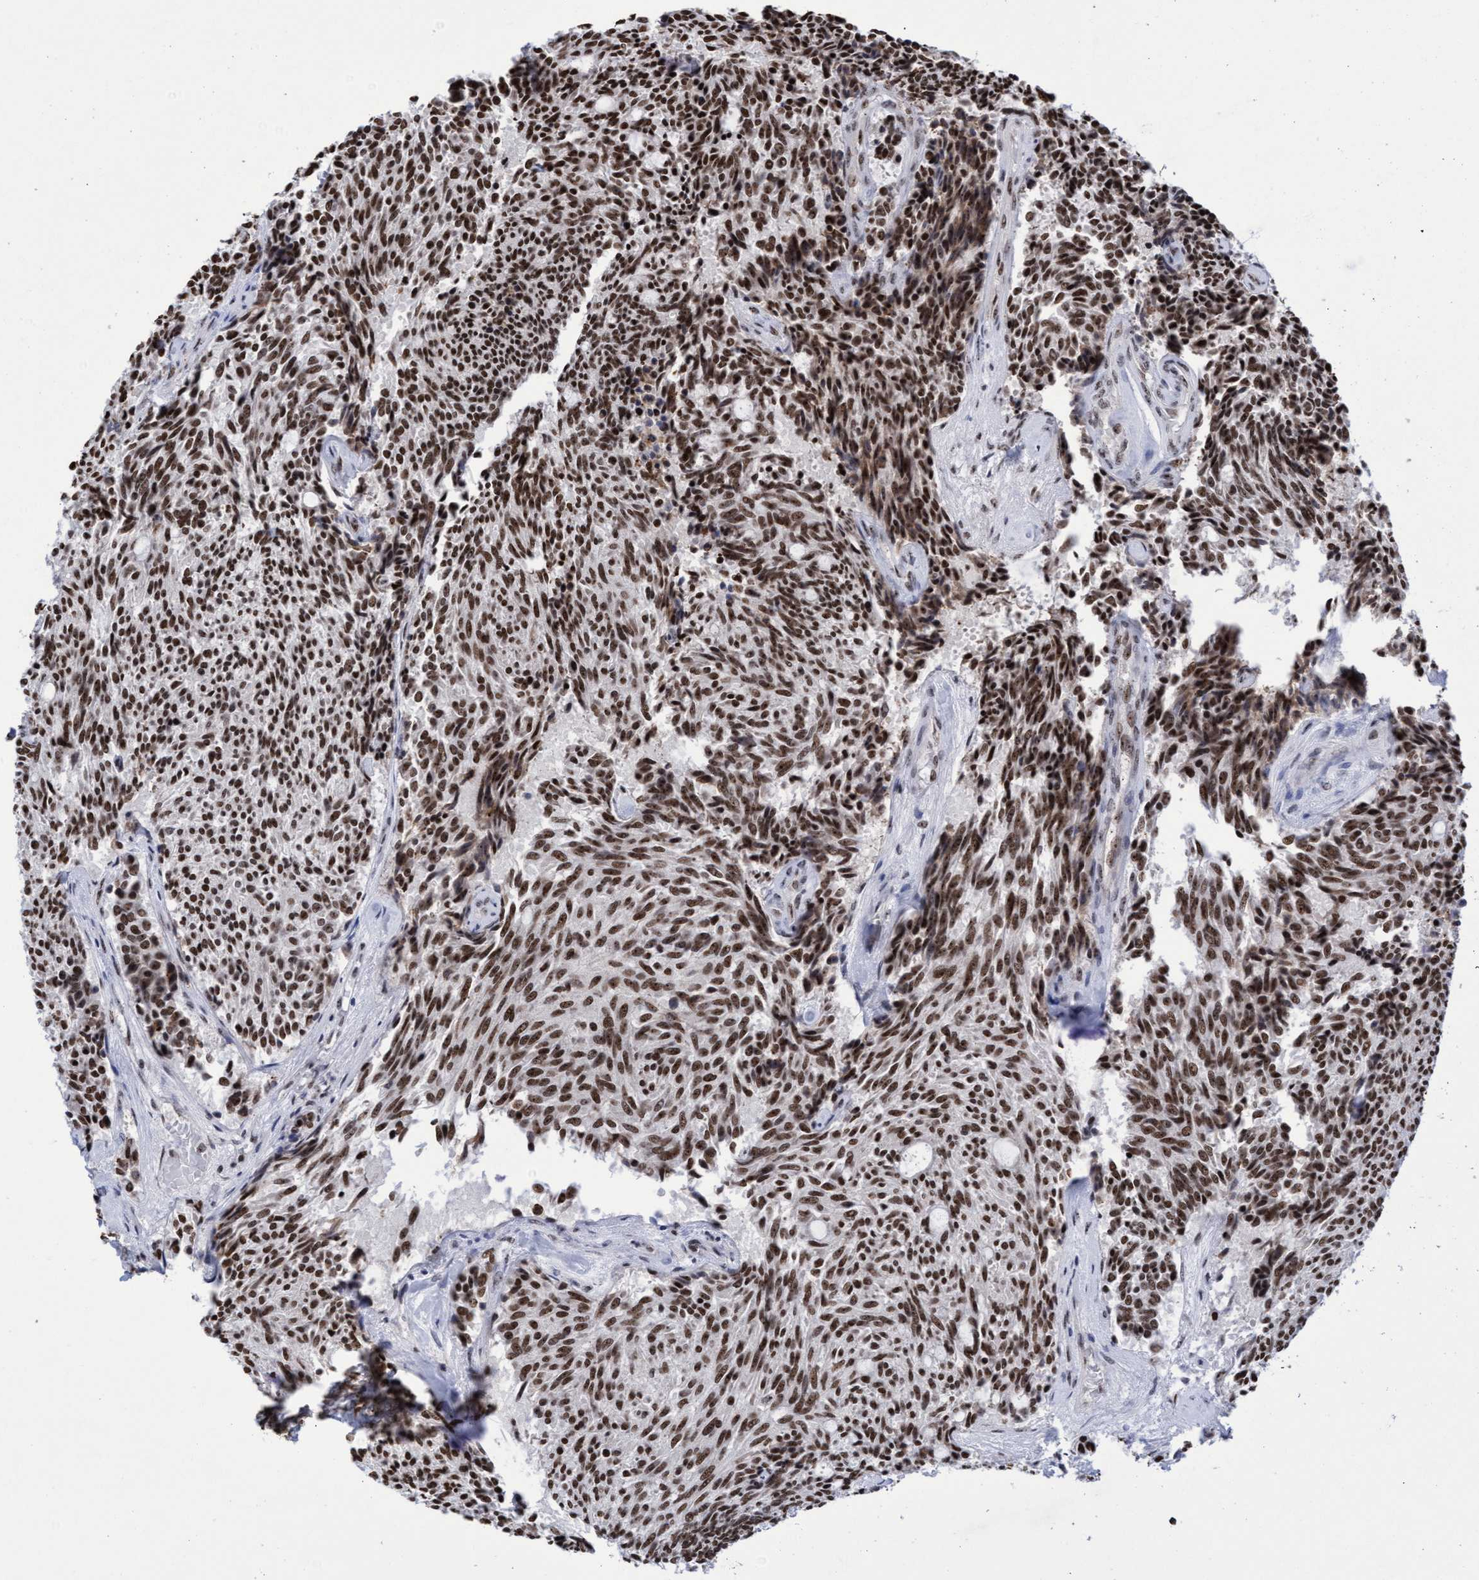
{"staining": {"intensity": "strong", "quantity": ">75%", "location": "nuclear"}, "tissue": "carcinoid", "cell_type": "Tumor cells", "image_type": "cancer", "snomed": [{"axis": "morphology", "description": "Carcinoid, malignant, NOS"}, {"axis": "topography", "description": "Pancreas"}], "caption": "High-magnification brightfield microscopy of malignant carcinoid stained with DAB (brown) and counterstained with hematoxylin (blue). tumor cells exhibit strong nuclear staining is identified in about>75% of cells. (Stains: DAB (3,3'-diaminobenzidine) in brown, nuclei in blue, Microscopy: brightfield microscopy at high magnification).", "gene": "EFCAB10", "patient": {"sex": "female", "age": 54}}